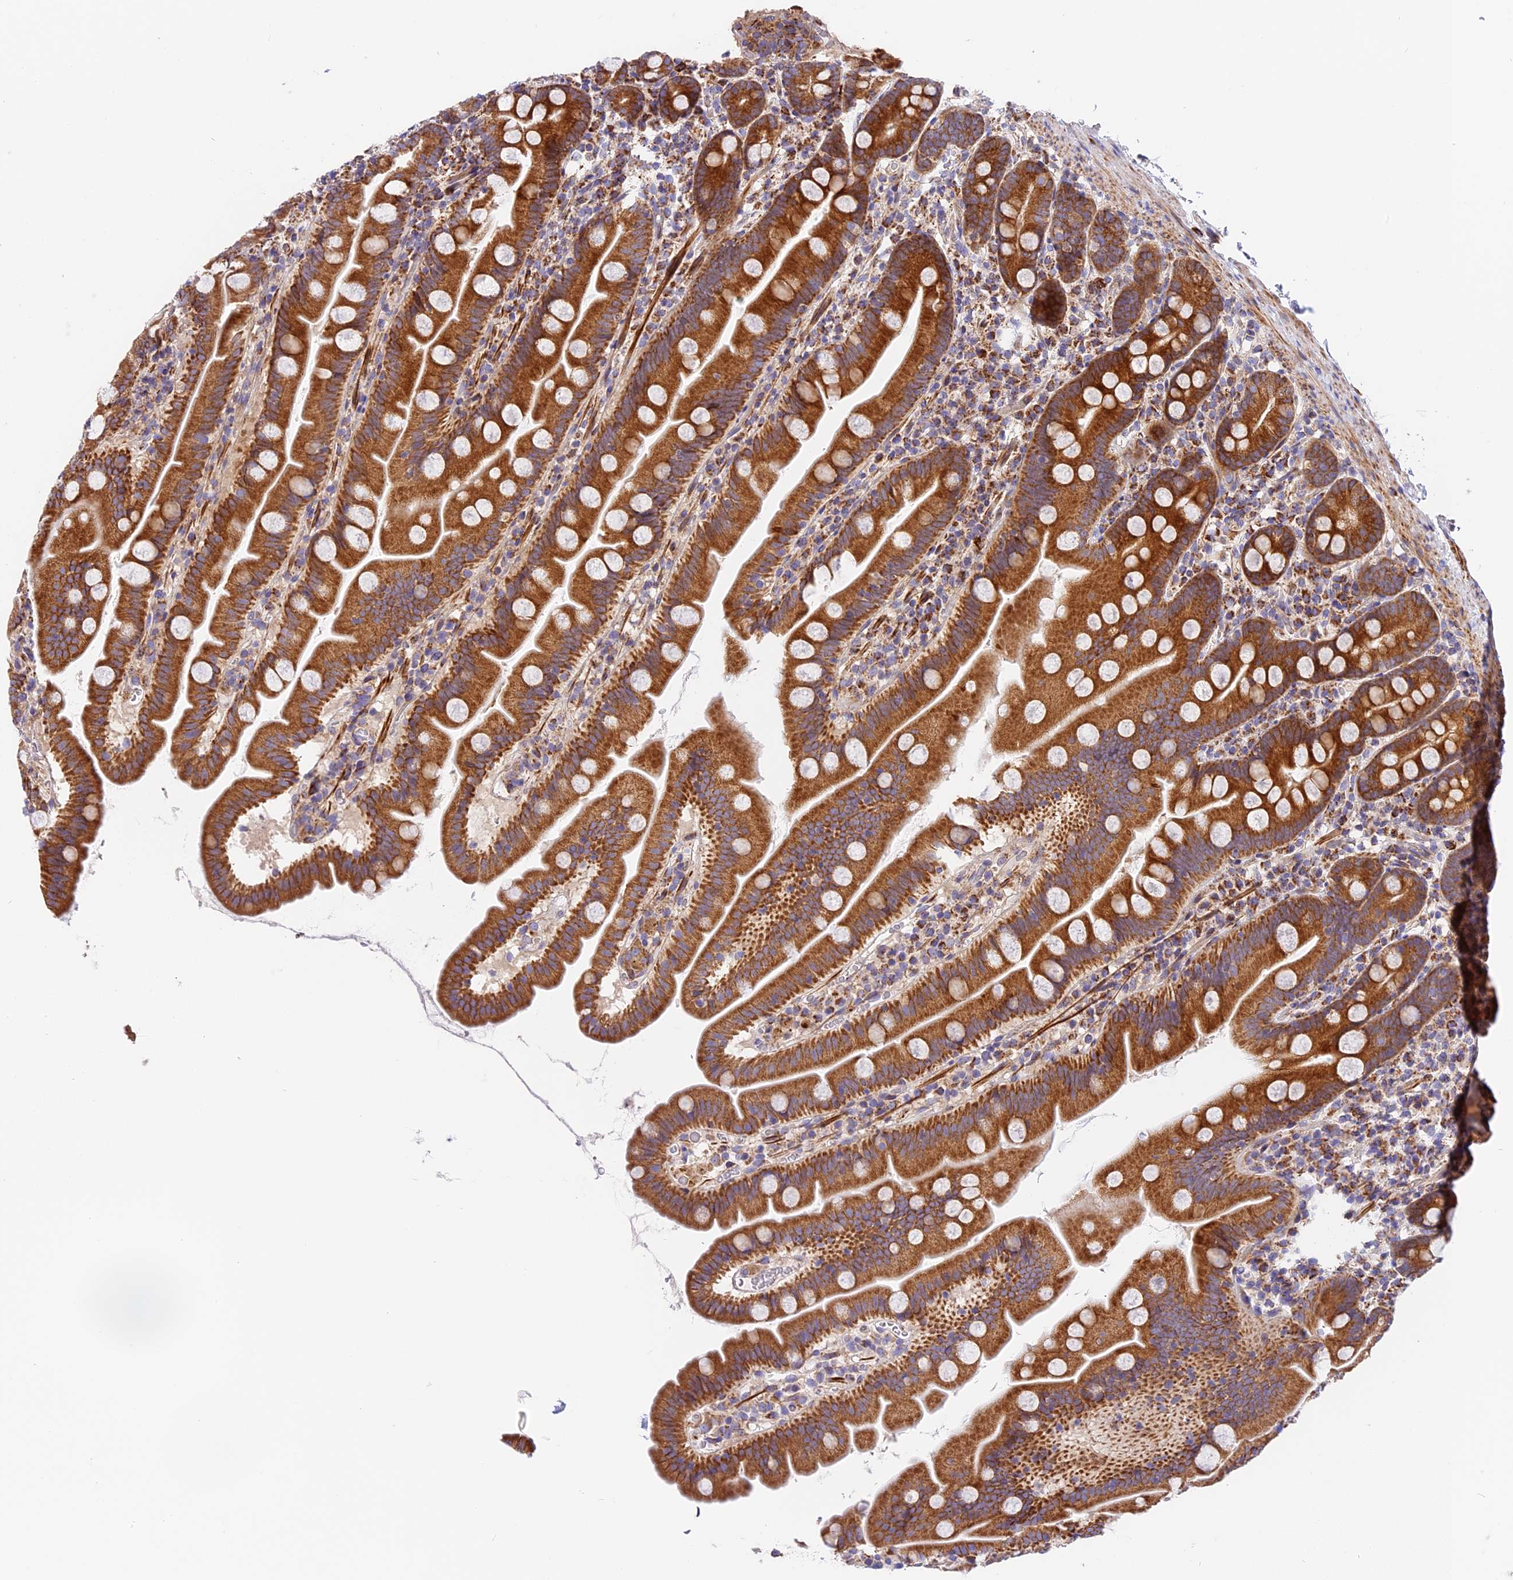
{"staining": {"intensity": "strong", "quantity": ">75%", "location": "cytoplasmic/membranous"}, "tissue": "small intestine", "cell_type": "Glandular cells", "image_type": "normal", "snomed": [{"axis": "morphology", "description": "Normal tissue, NOS"}, {"axis": "topography", "description": "Small intestine"}], "caption": "Immunohistochemistry (IHC) histopathology image of unremarkable small intestine: small intestine stained using immunohistochemistry (IHC) shows high levels of strong protein expression localized specifically in the cytoplasmic/membranous of glandular cells, appearing as a cytoplasmic/membranous brown color.", "gene": "MRAS", "patient": {"sex": "female", "age": 68}}